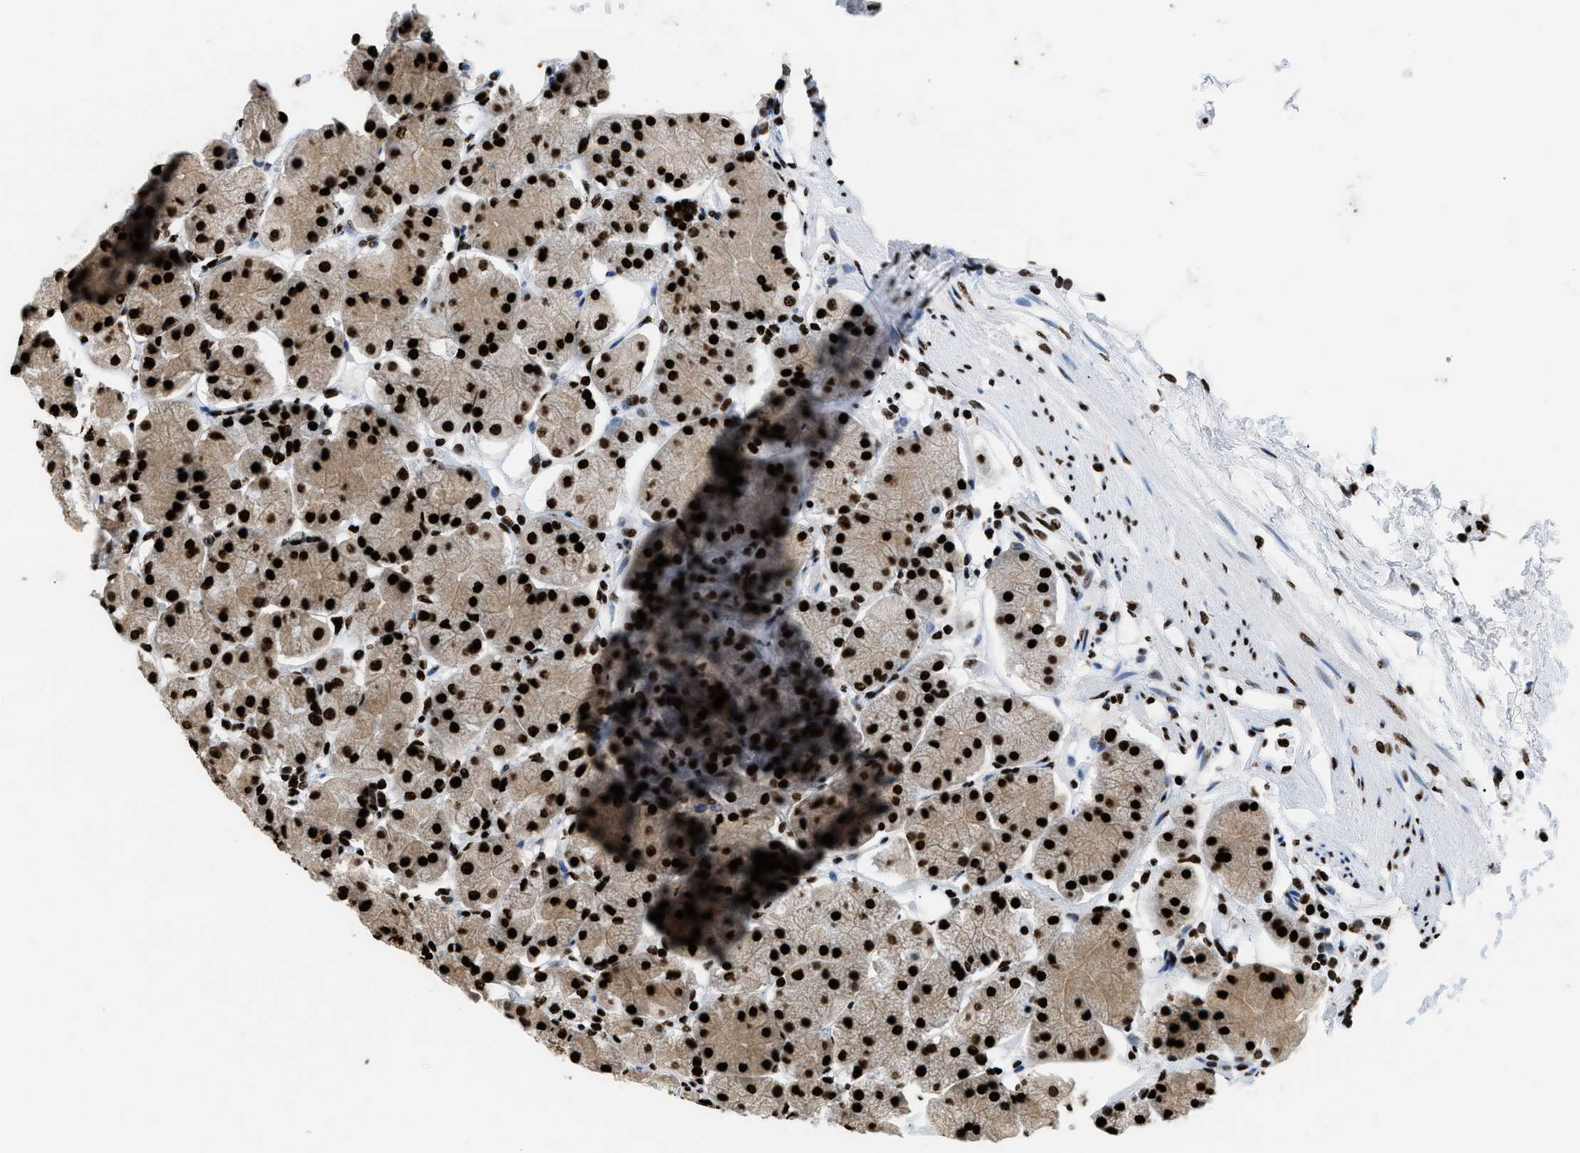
{"staining": {"intensity": "strong", "quantity": ">75%", "location": "nuclear"}, "tissue": "stomach", "cell_type": "Glandular cells", "image_type": "normal", "snomed": [{"axis": "morphology", "description": "Normal tissue, NOS"}, {"axis": "topography", "description": "Stomach, upper"}, {"axis": "topography", "description": "Stomach"}], "caption": "This photomicrograph demonstrates IHC staining of benign human stomach, with high strong nuclear staining in about >75% of glandular cells.", "gene": "HNRNPM", "patient": {"sex": "male", "age": 76}}